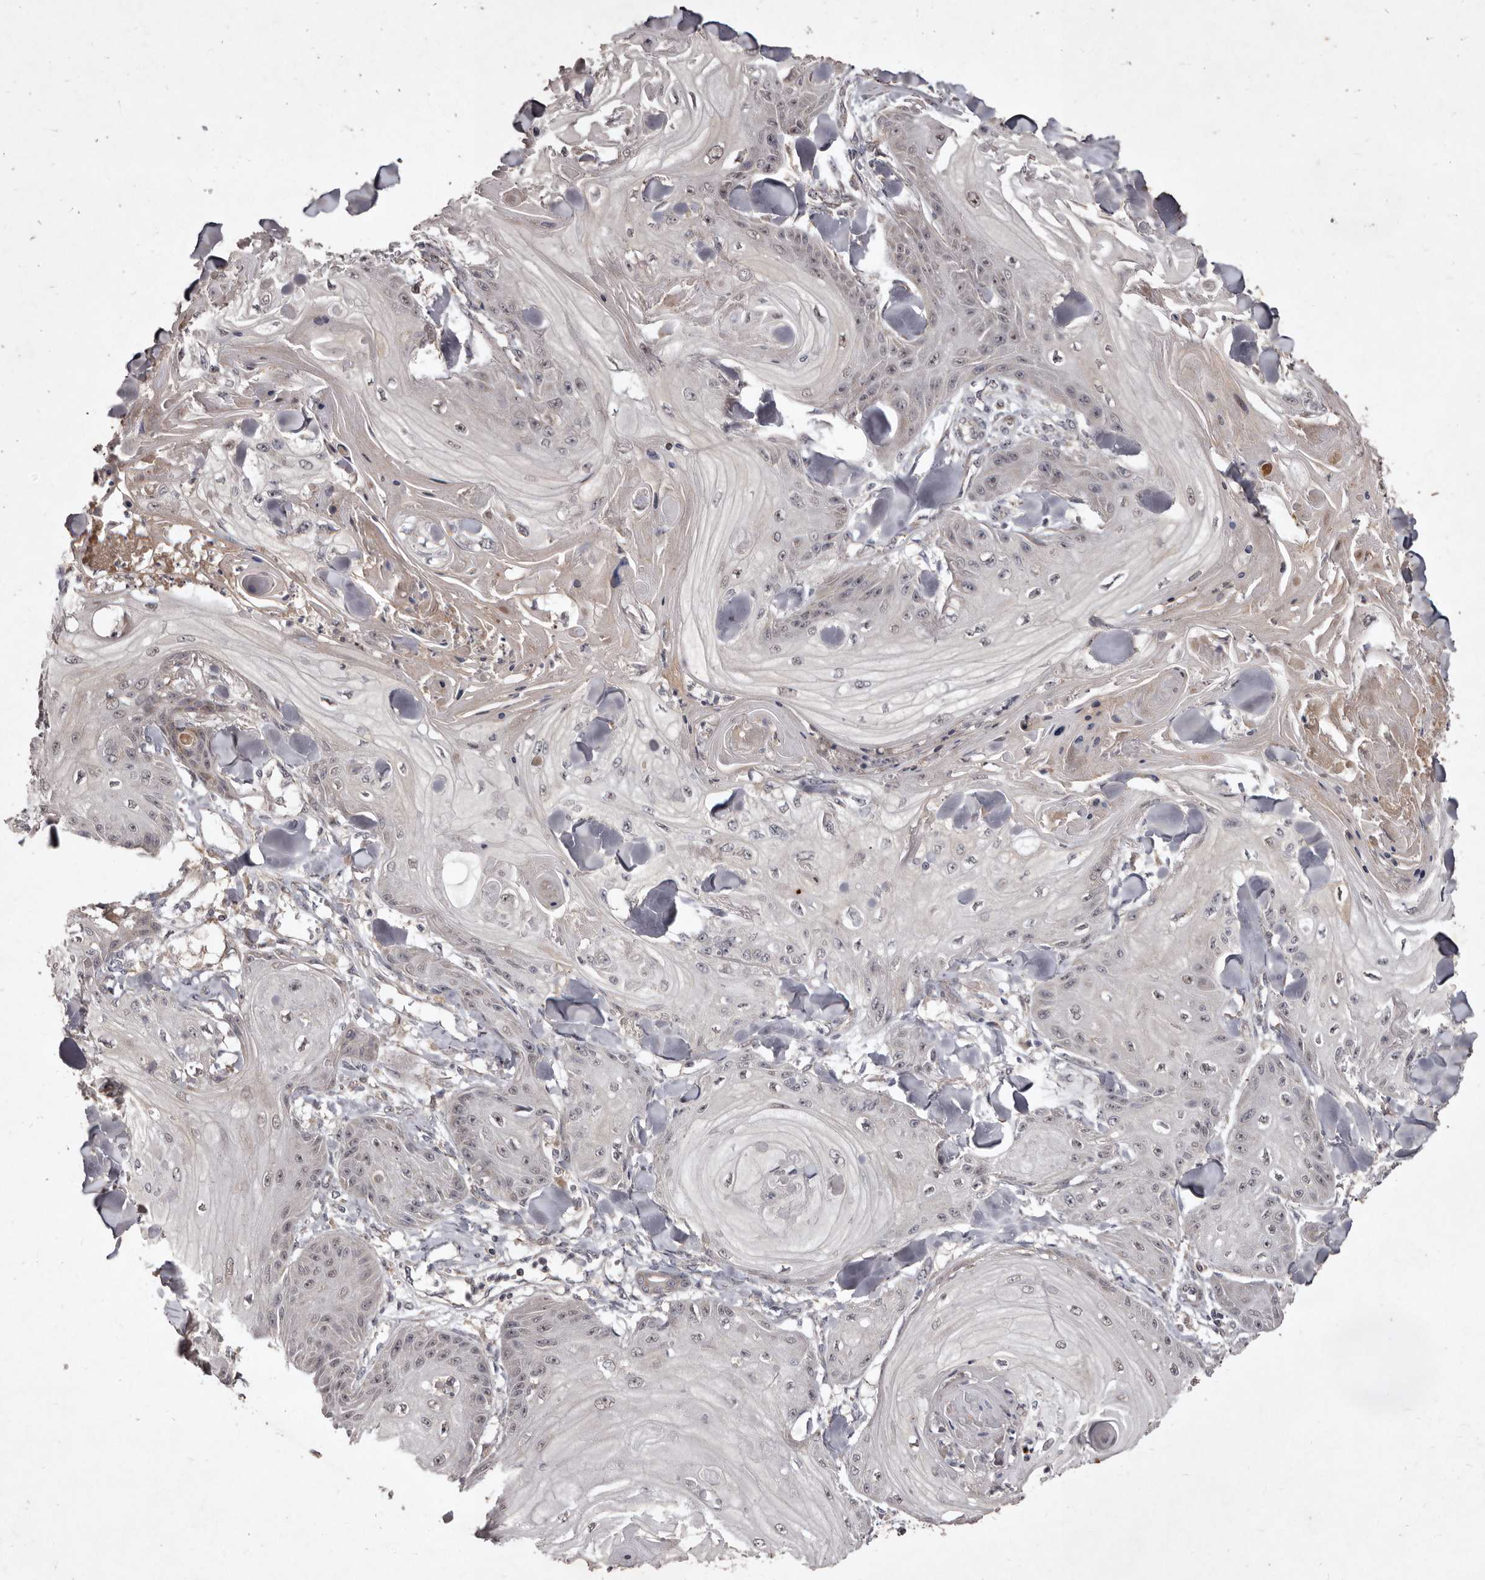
{"staining": {"intensity": "negative", "quantity": "none", "location": "none"}, "tissue": "skin cancer", "cell_type": "Tumor cells", "image_type": "cancer", "snomed": [{"axis": "morphology", "description": "Squamous cell carcinoma, NOS"}, {"axis": "topography", "description": "Skin"}], "caption": "DAB (3,3'-diaminobenzidine) immunohistochemical staining of skin cancer displays no significant staining in tumor cells.", "gene": "FLAD1", "patient": {"sex": "male", "age": 74}}